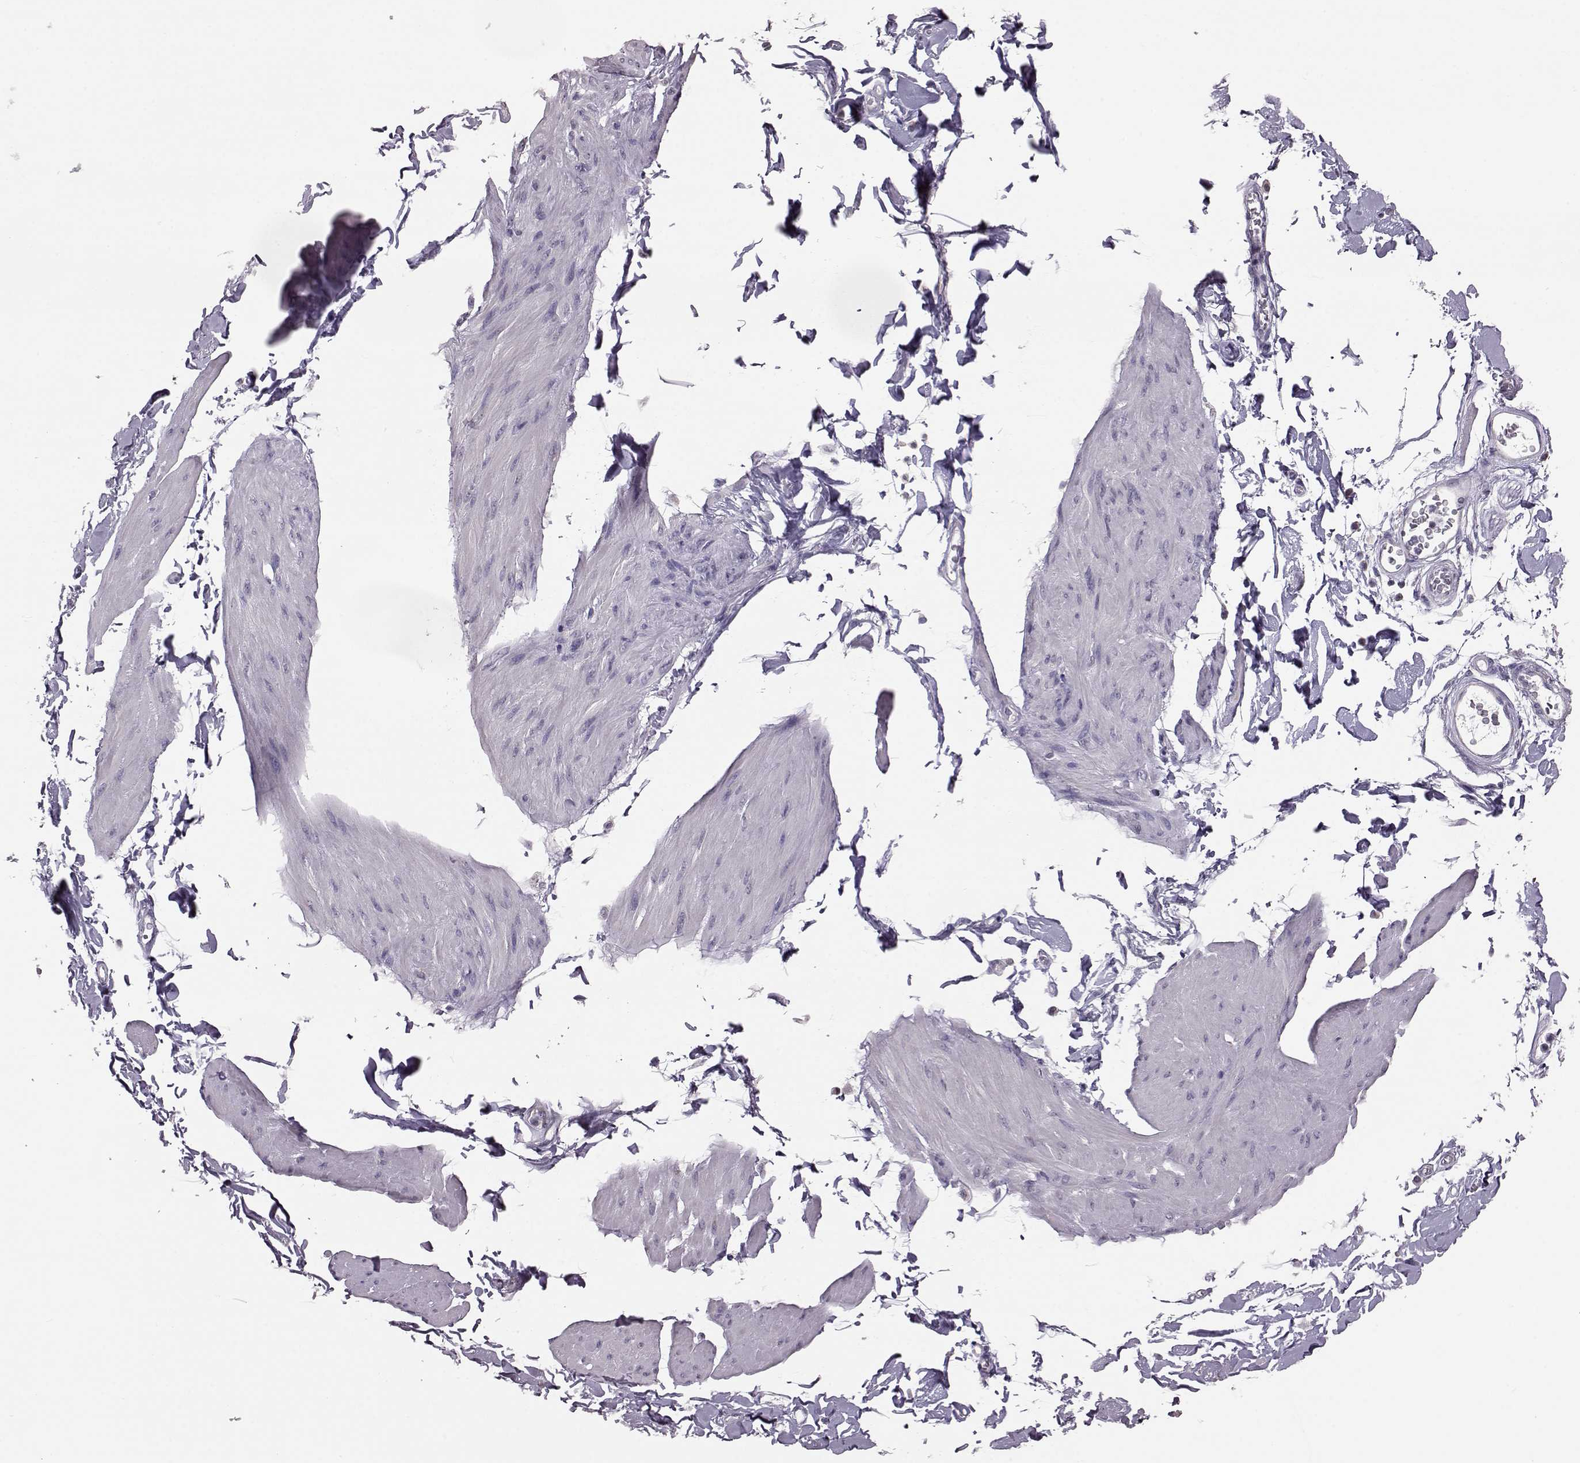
{"staining": {"intensity": "negative", "quantity": "none", "location": "none"}, "tissue": "smooth muscle", "cell_type": "Smooth muscle cells", "image_type": "normal", "snomed": [{"axis": "morphology", "description": "Normal tissue, NOS"}, {"axis": "topography", "description": "Adipose tissue"}, {"axis": "topography", "description": "Smooth muscle"}, {"axis": "topography", "description": "Peripheral nerve tissue"}], "caption": "DAB (3,3'-diaminobenzidine) immunohistochemical staining of normal smooth muscle displays no significant staining in smooth muscle cells.", "gene": "ALDH3A1", "patient": {"sex": "male", "age": 83}}